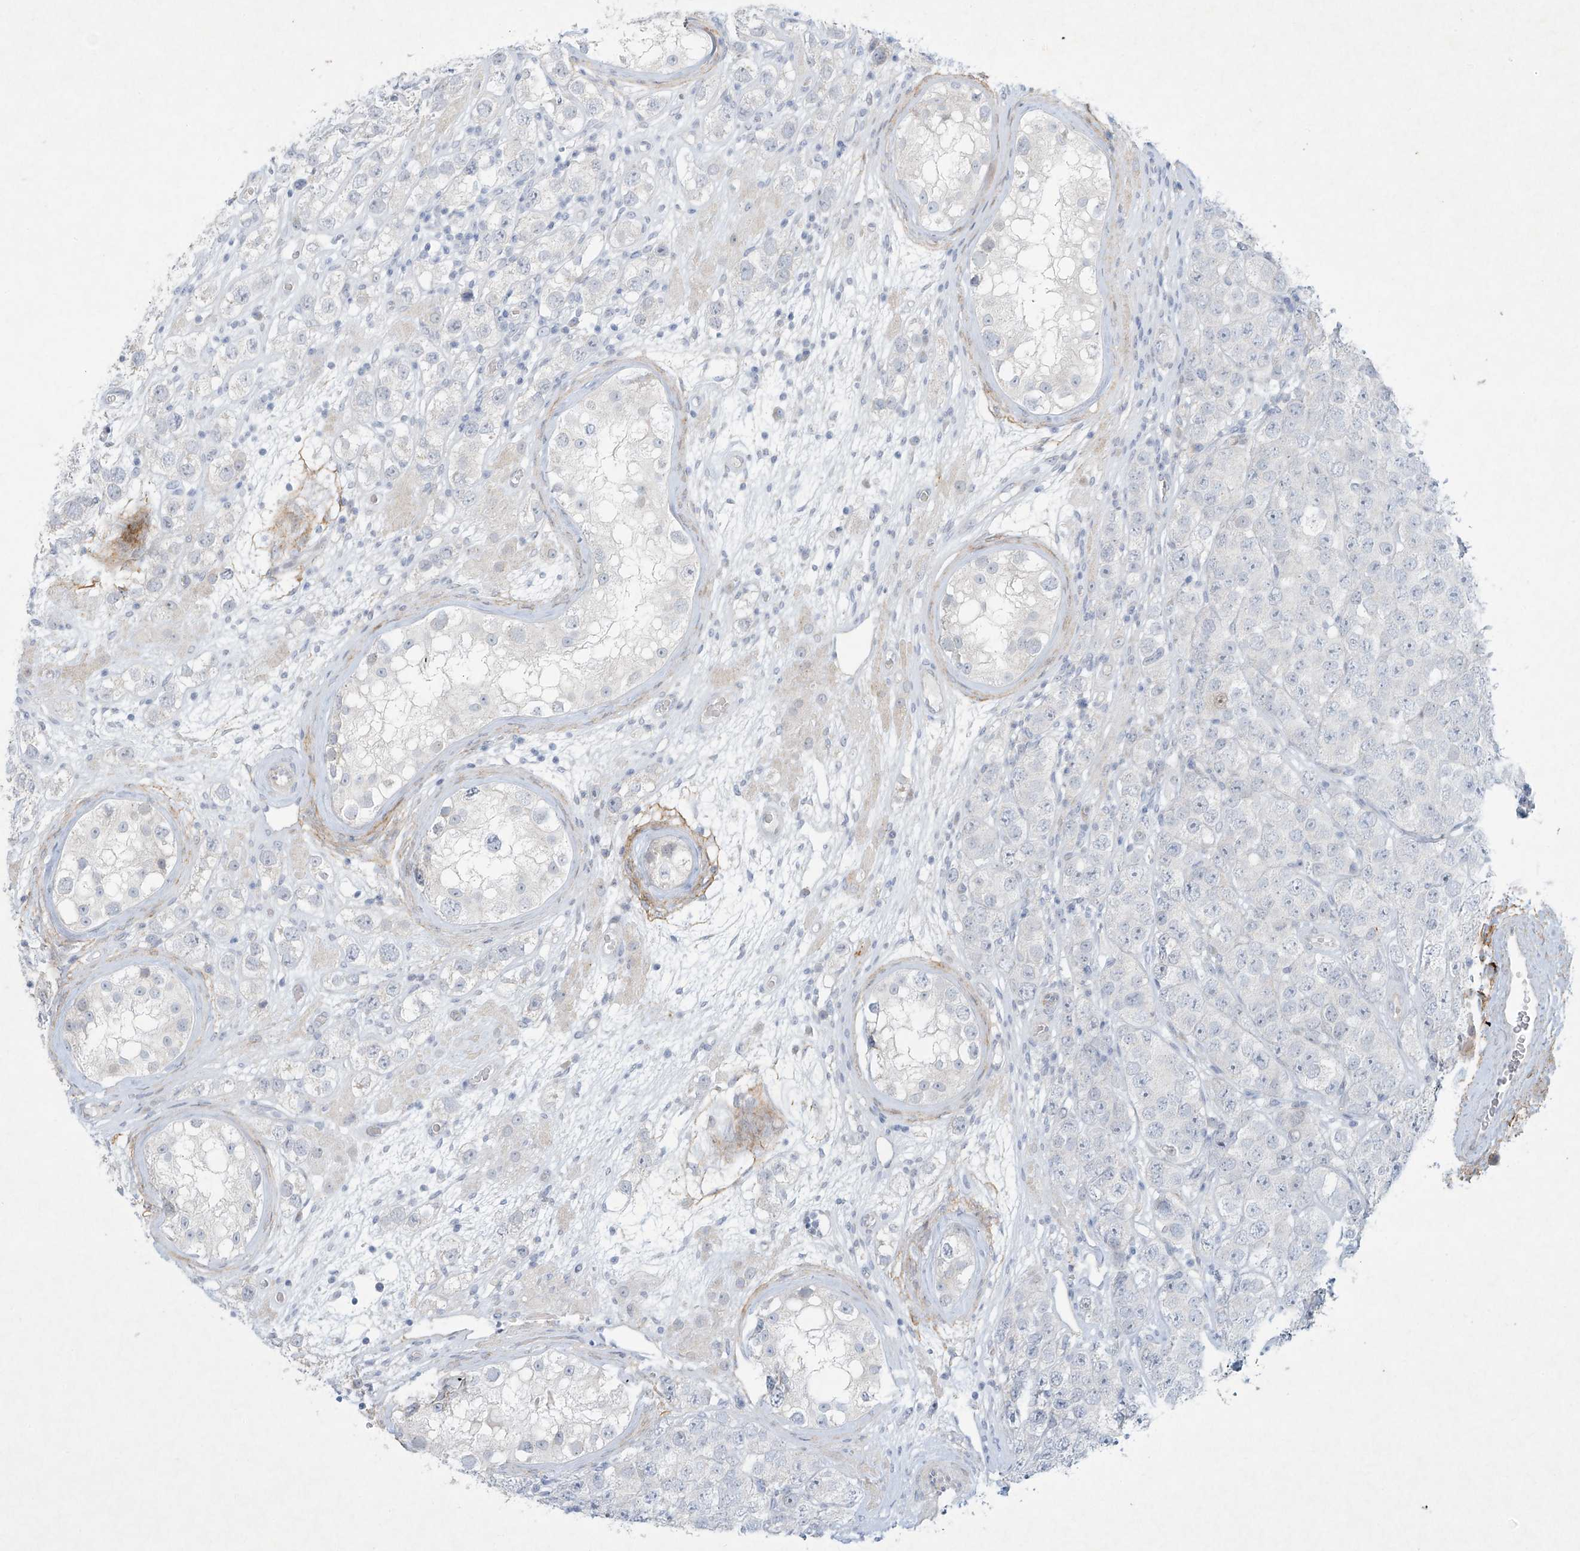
{"staining": {"intensity": "negative", "quantity": "none", "location": "none"}, "tissue": "testis cancer", "cell_type": "Tumor cells", "image_type": "cancer", "snomed": [{"axis": "morphology", "description": "Seminoma, NOS"}, {"axis": "topography", "description": "Testis"}], "caption": "Immunohistochemistry of human seminoma (testis) displays no positivity in tumor cells.", "gene": "PAX6", "patient": {"sex": "male", "age": 28}}